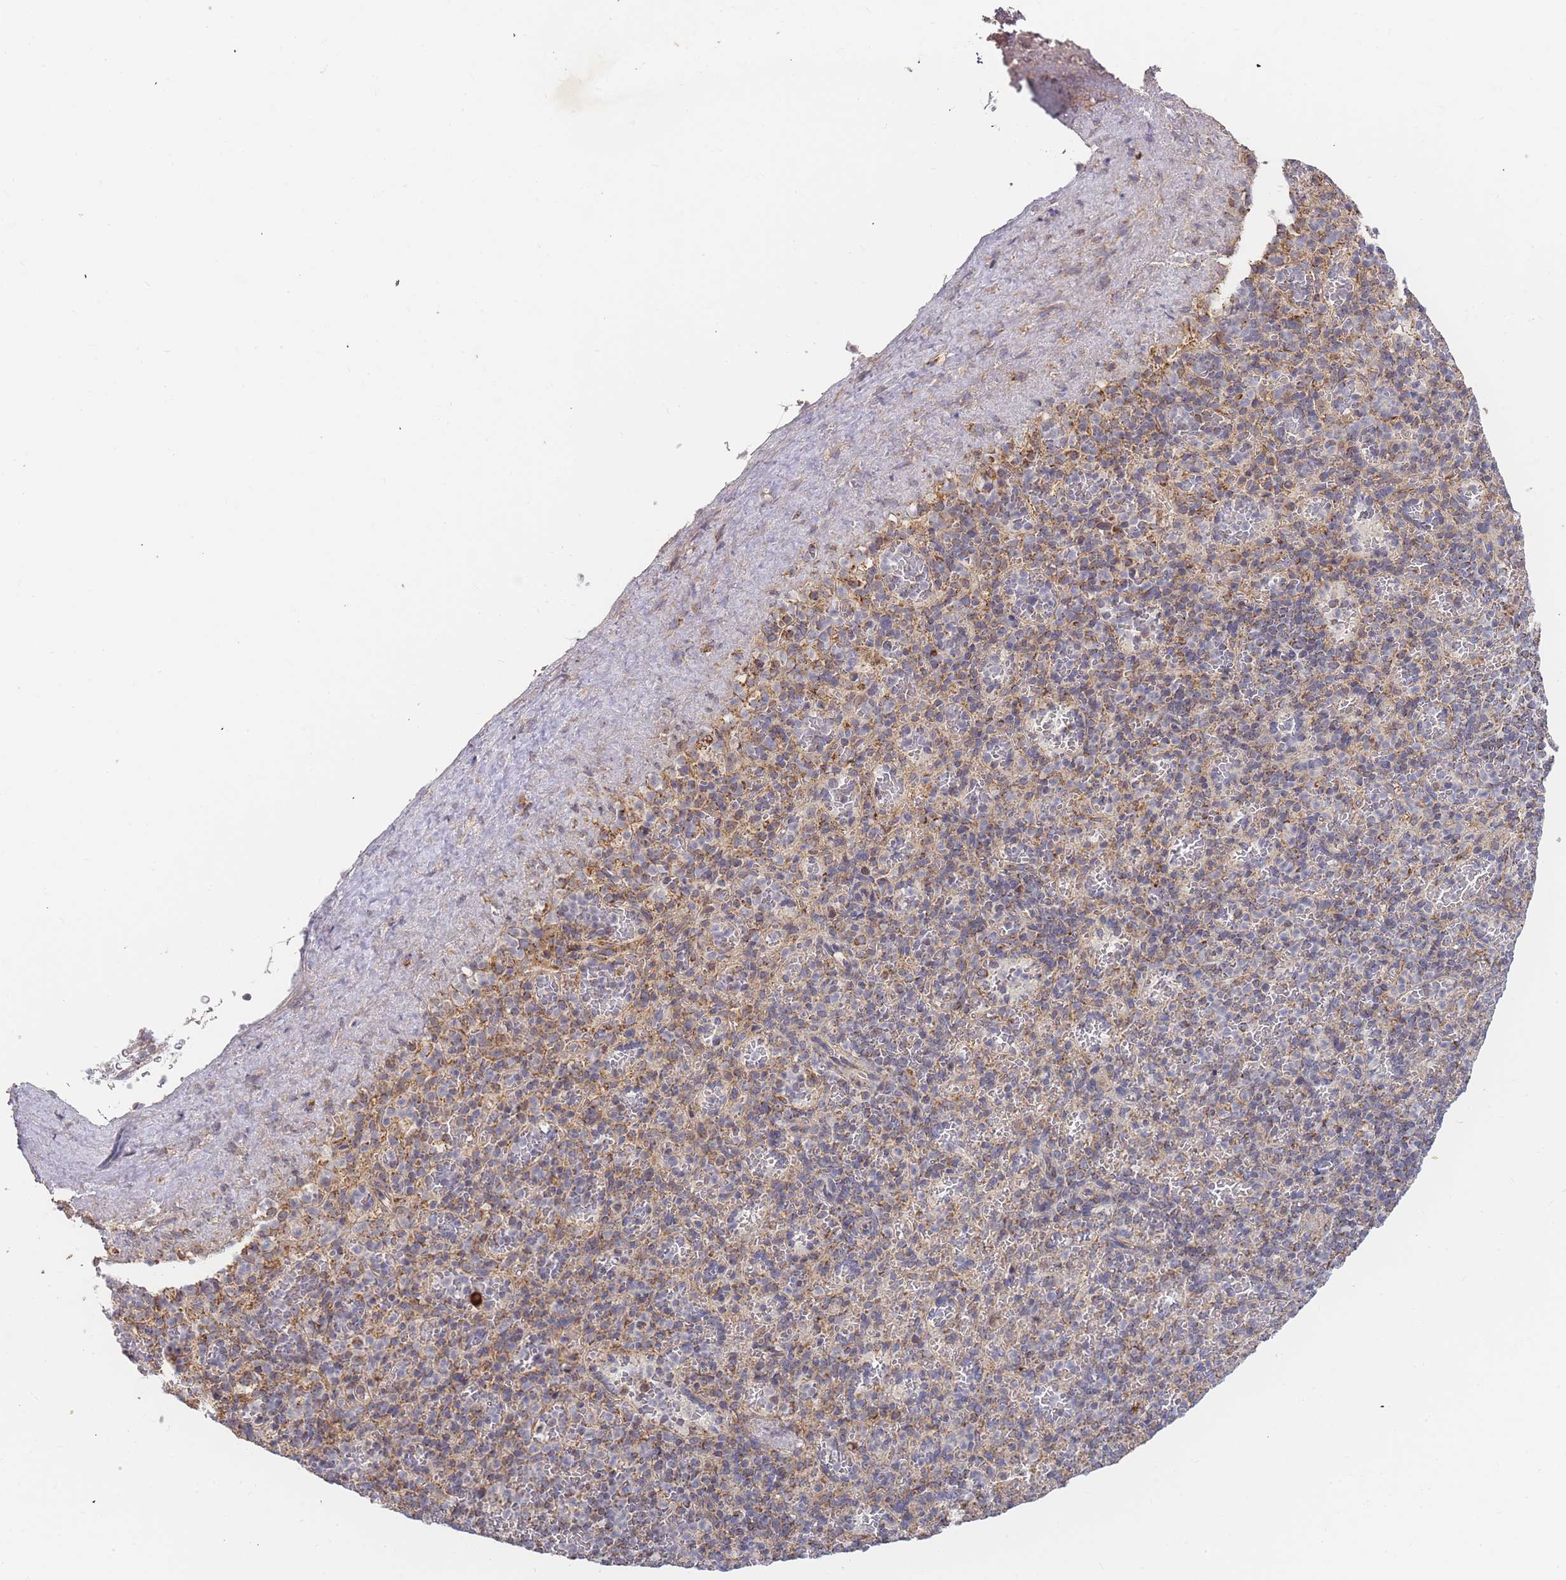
{"staining": {"intensity": "moderate", "quantity": "25%-75%", "location": "cytoplasmic/membranous"}, "tissue": "spleen", "cell_type": "Cells in red pulp", "image_type": "normal", "snomed": [{"axis": "morphology", "description": "Normal tissue, NOS"}, {"axis": "topography", "description": "Spleen"}], "caption": "High-magnification brightfield microscopy of unremarkable spleen stained with DAB (3,3'-diaminobenzidine) (brown) and counterstained with hematoxylin (blue). cells in red pulp exhibit moderate cytoplasmic/membranous staining is seen in approximately25%-75% of cells.", "gene": "ADCY9", "patient": {"sex": "female", "age": 74}}